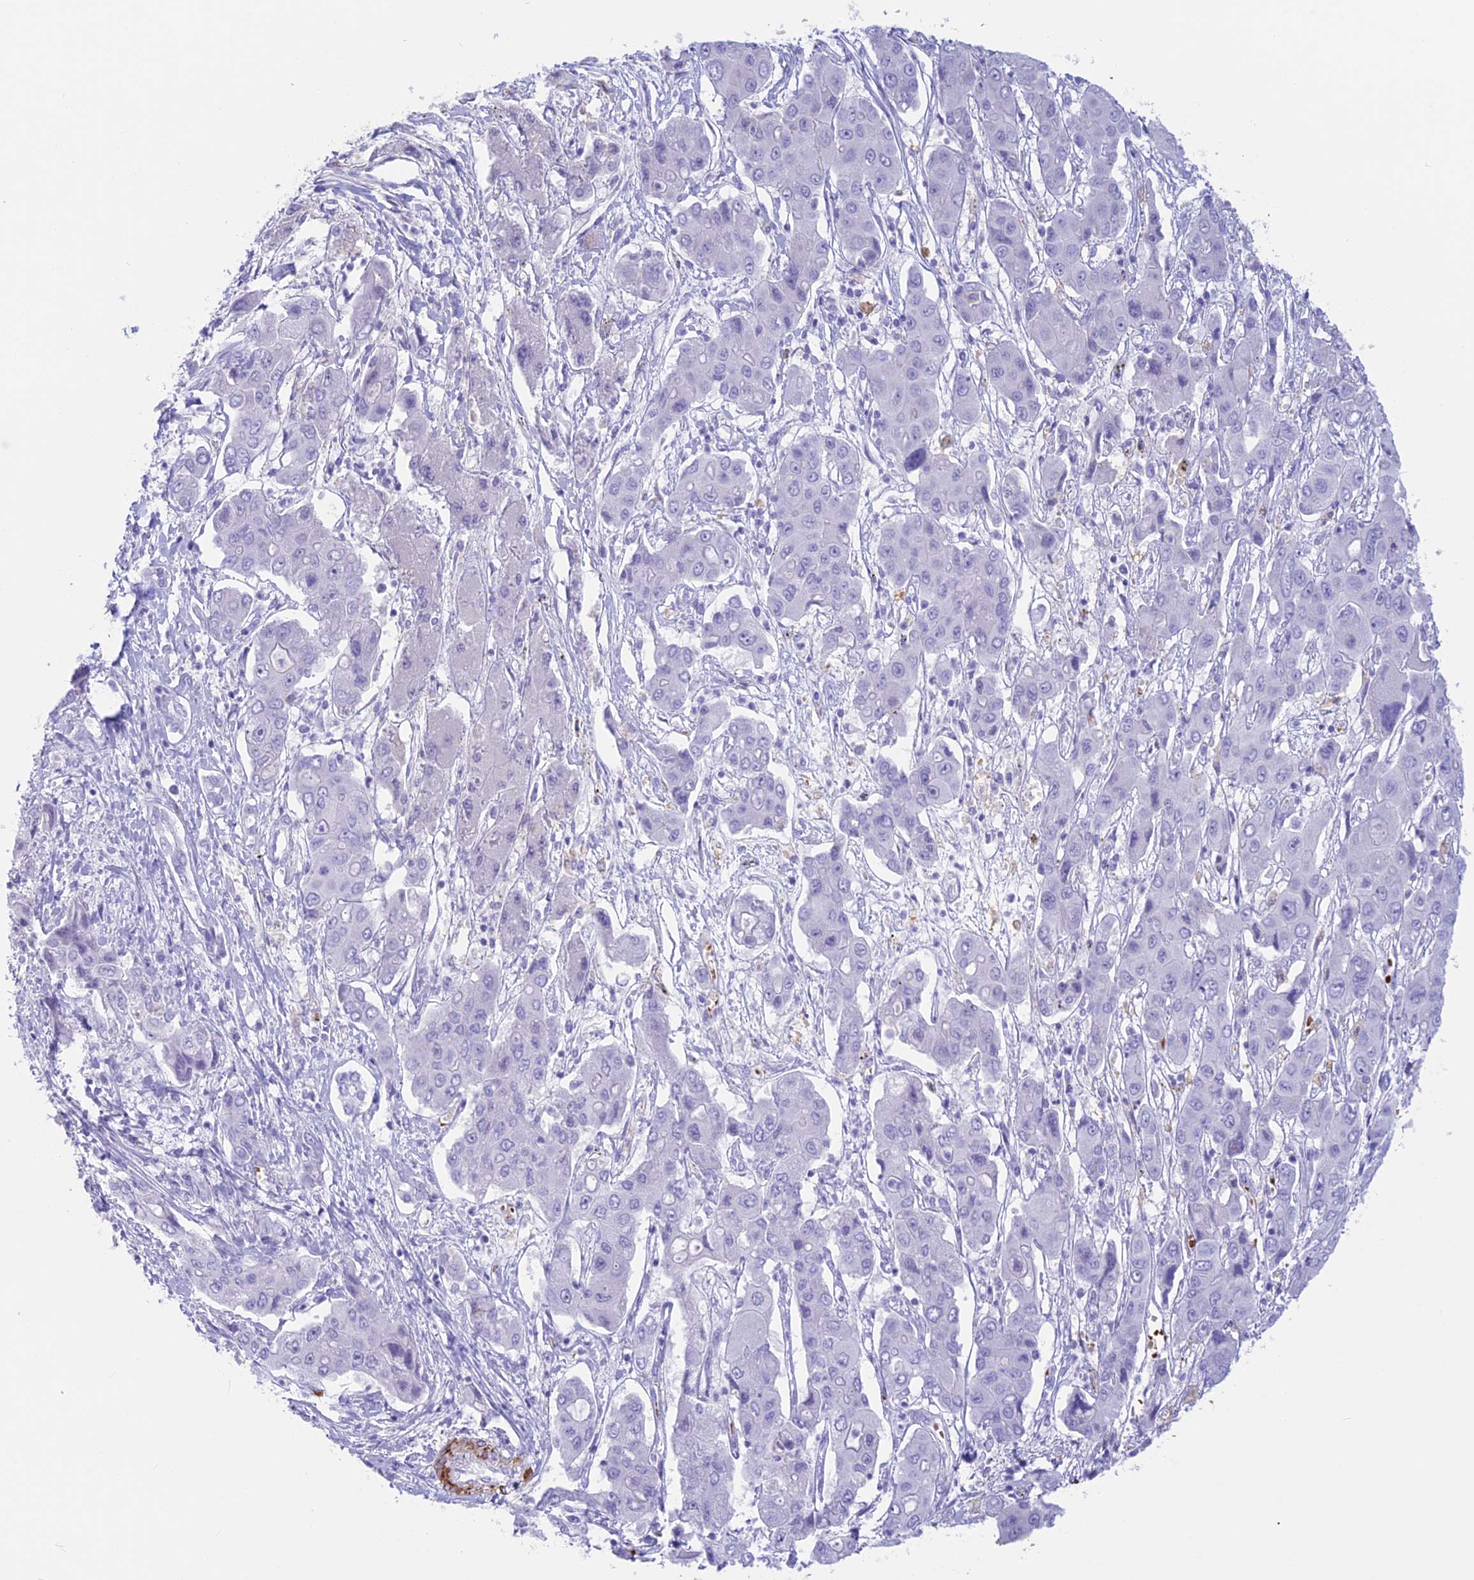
{"staining": {"intensity": "negative", "quantity": "none", "location": "none"}, "tissue": "liver cancer", "cell_type": "Tumor cells", "image_type": "cancer", "snomed": [{"axis": "morphology", "description": "Cholangiocarcinoma"}, {"axis": "topography", "description": "Liver"}], "caption": "This photomicrograph is of liver cancer (cholangiocarcinoma) stained with IHC to label a protein in brown with the nuclei are counter-stained blue. There is no staining in tumor cells. The staining was performed using DAB to visualize the protein expression in brown, while the nuclei were stained in blue with hematoxylin (Magnification: 20x).", "gene": "GAPDHS", "patient": {"sex": "male", "age": 67}}